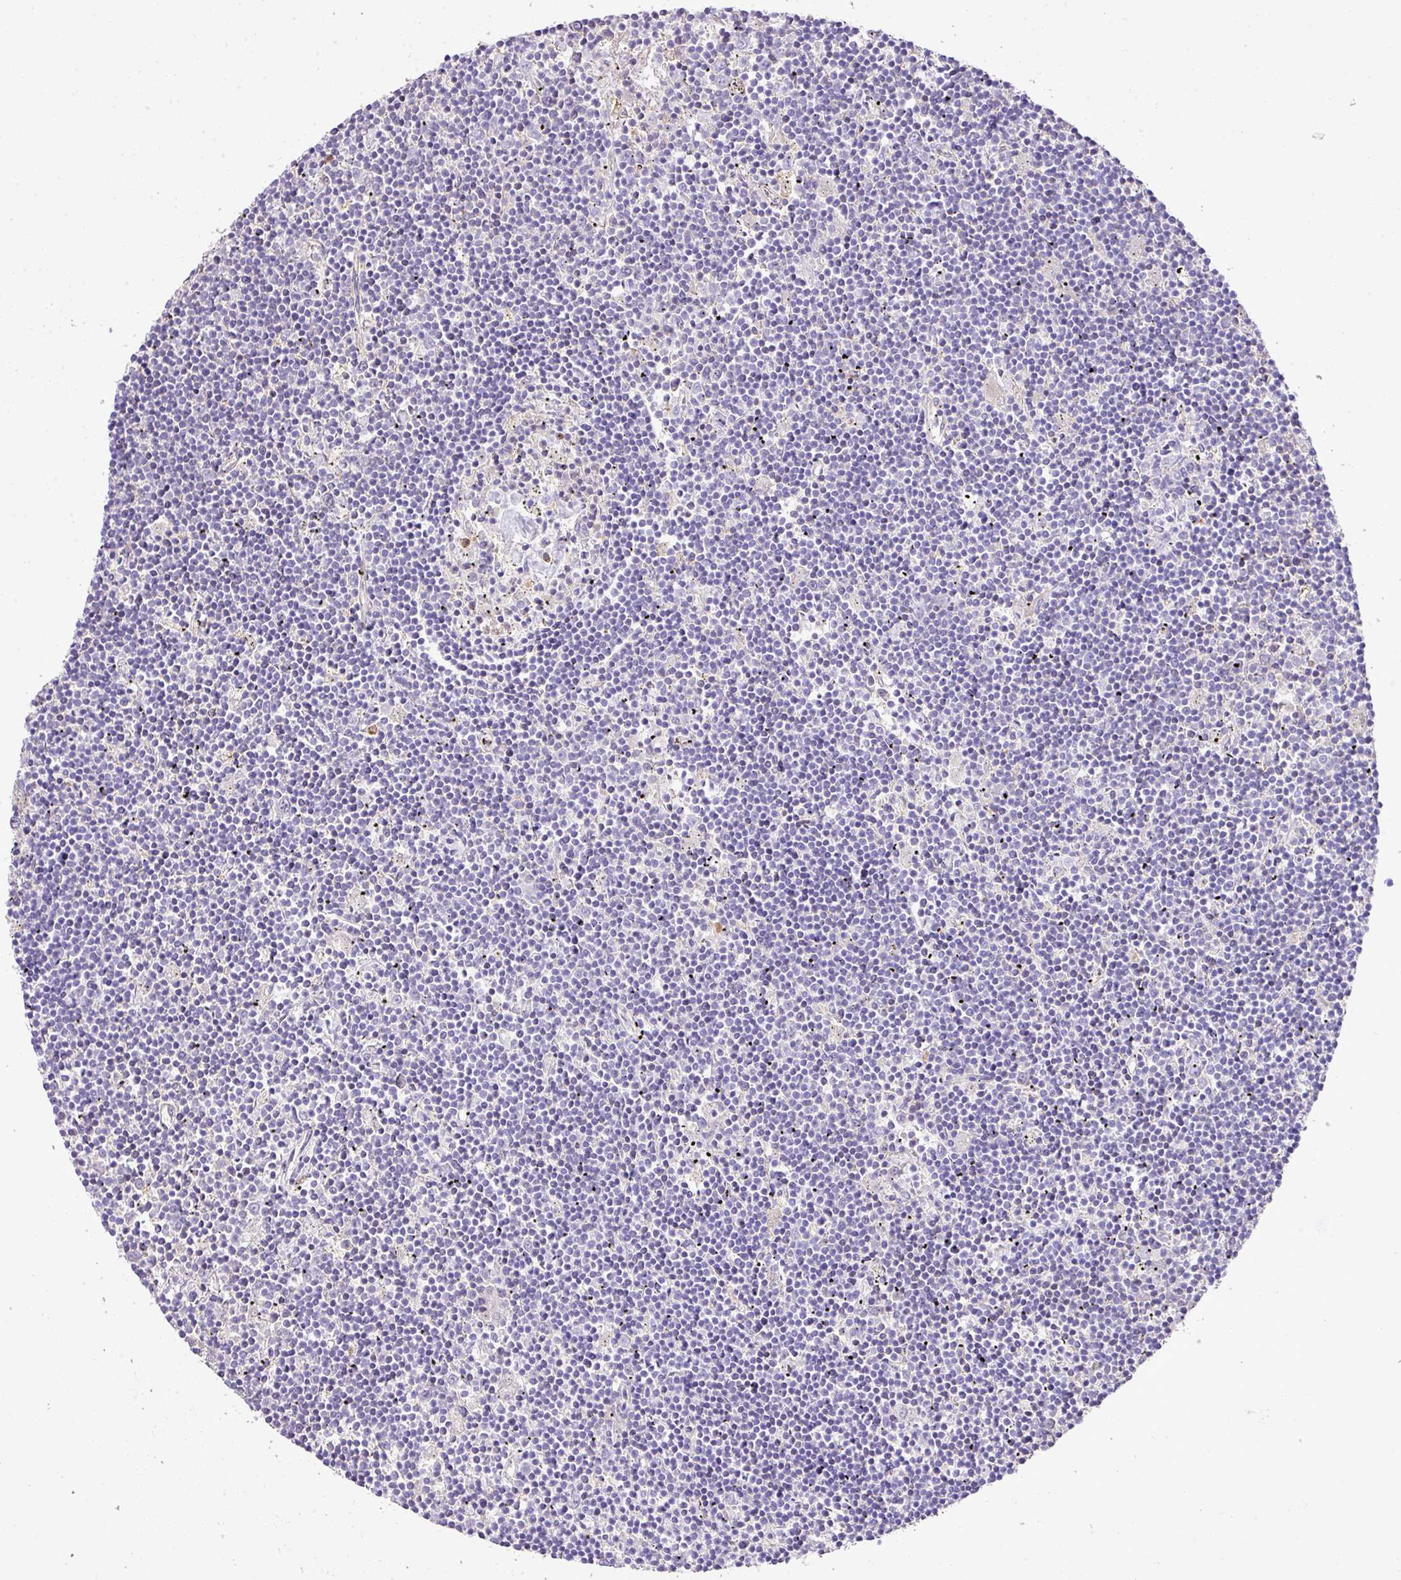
{"staining": {"intensity": "negative", "quantity": "none", "location": "none"}, "tissue": "lymphoma", "cell_type": "Tumor cells", "image_type": "cancer", "snomed": [{"axis": "morphology", "description": "Malignant lymphoma, non-Hodgkin's type, Low grade"}, {"axis": "topography", "description": "Spleen"}], "caption": "DAB immunohistochemical staining of human low-grade malignant lymphoma, non-Hodgkin's type exhibits no significant positivity in tumor cells. (DAB (3,3'-diaminobenzidine) immunohistochemistry (IHC) visualized using brightfield microscopy, high magnification).", "gene": "CTXN2", "patient": {"sex": "male", "age": 76}}